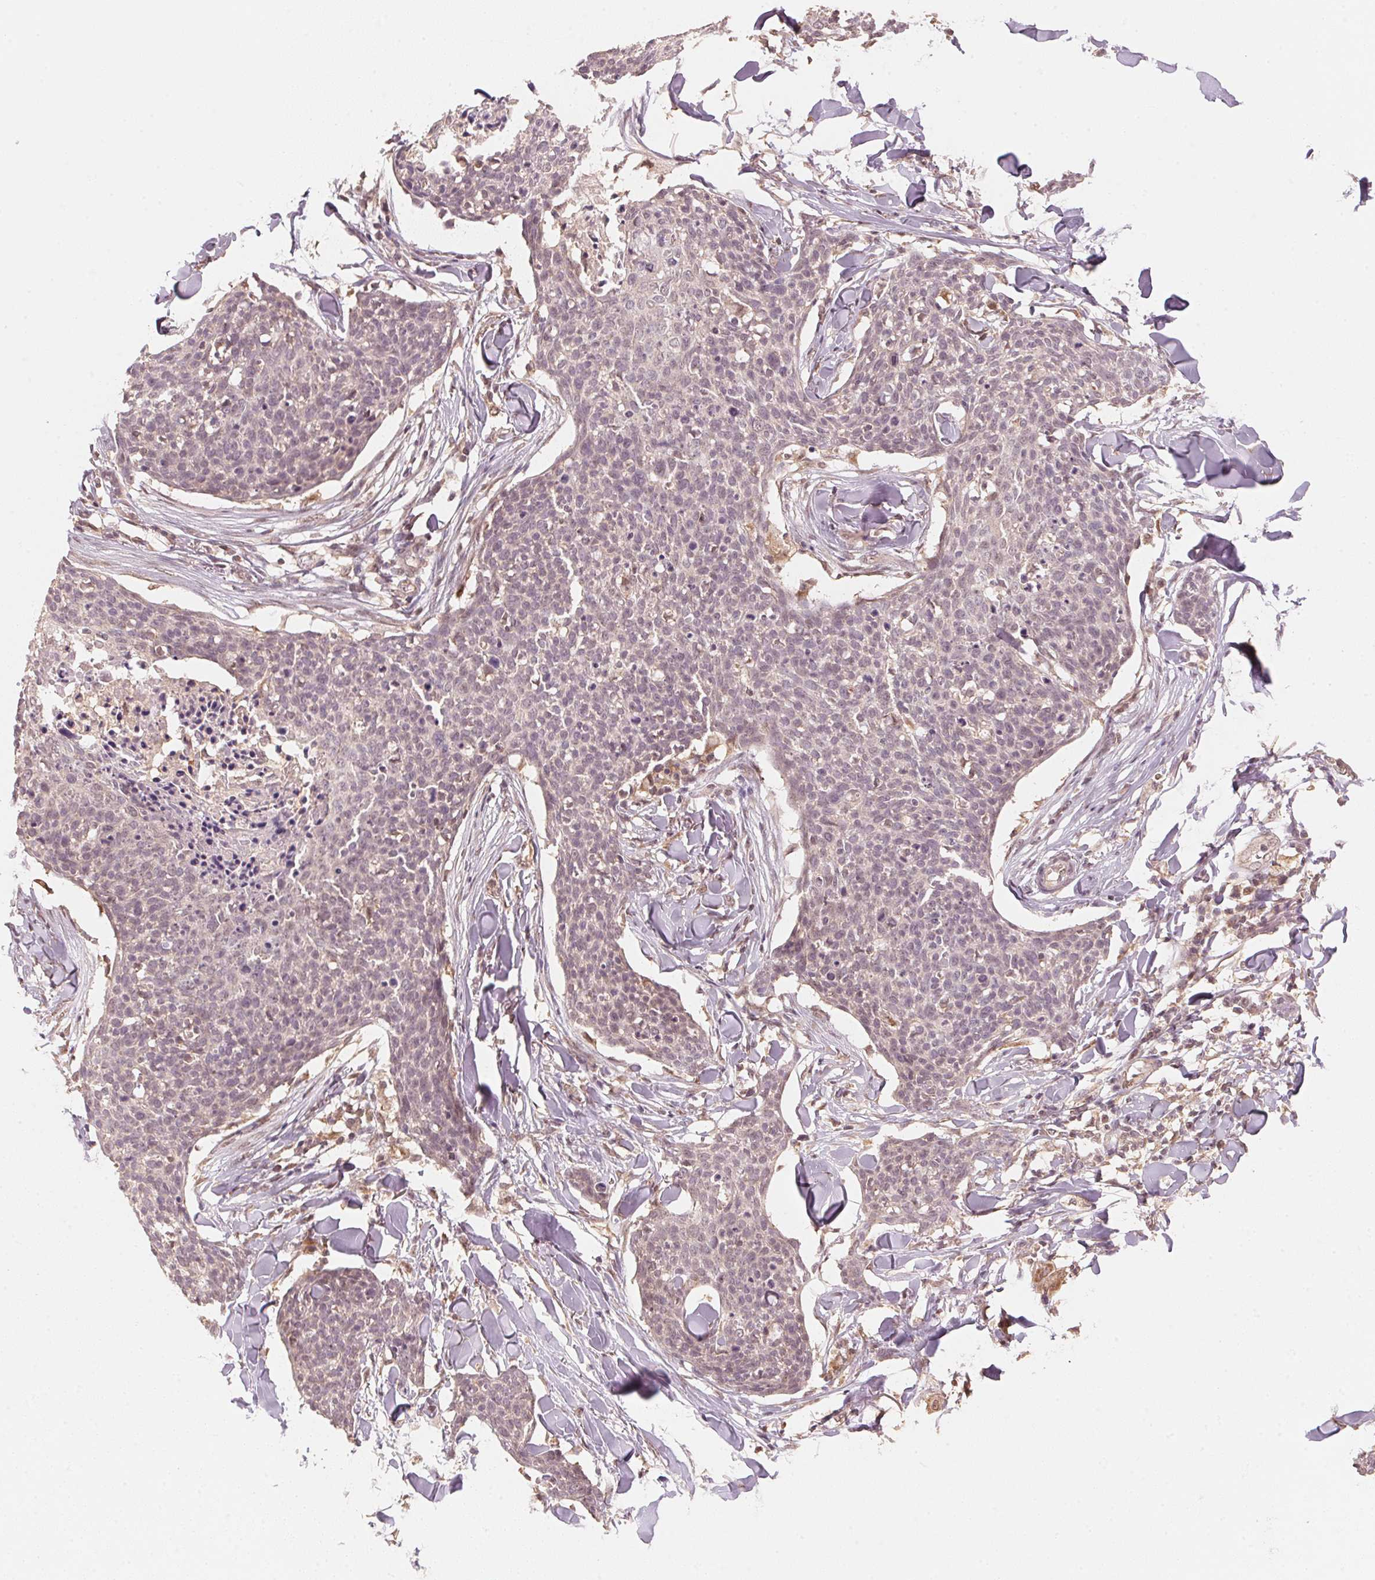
{"staining": {"intensity": "negative", "quantity": "none", "location": "none"}, "tissue": "skin cancer", "cell_type": "Tumor cells", "image_type": "cancer", "snomed": [{"axis": "morphology", "description": "Squamous cell carcinoma, NOS"}, {"axis": "topography", "description": "Skin"}, {"axis": "topography", "description": "Vulva"}], "caption": "Image shows no protein staining in tumor cells of skin cancer tissue. The staining is performed using DAB brown chromogen with nuclei counter-stained in using hematoxylin.", "gene": "C2orf73", "patient": {"sex": "female", "age": 75}}